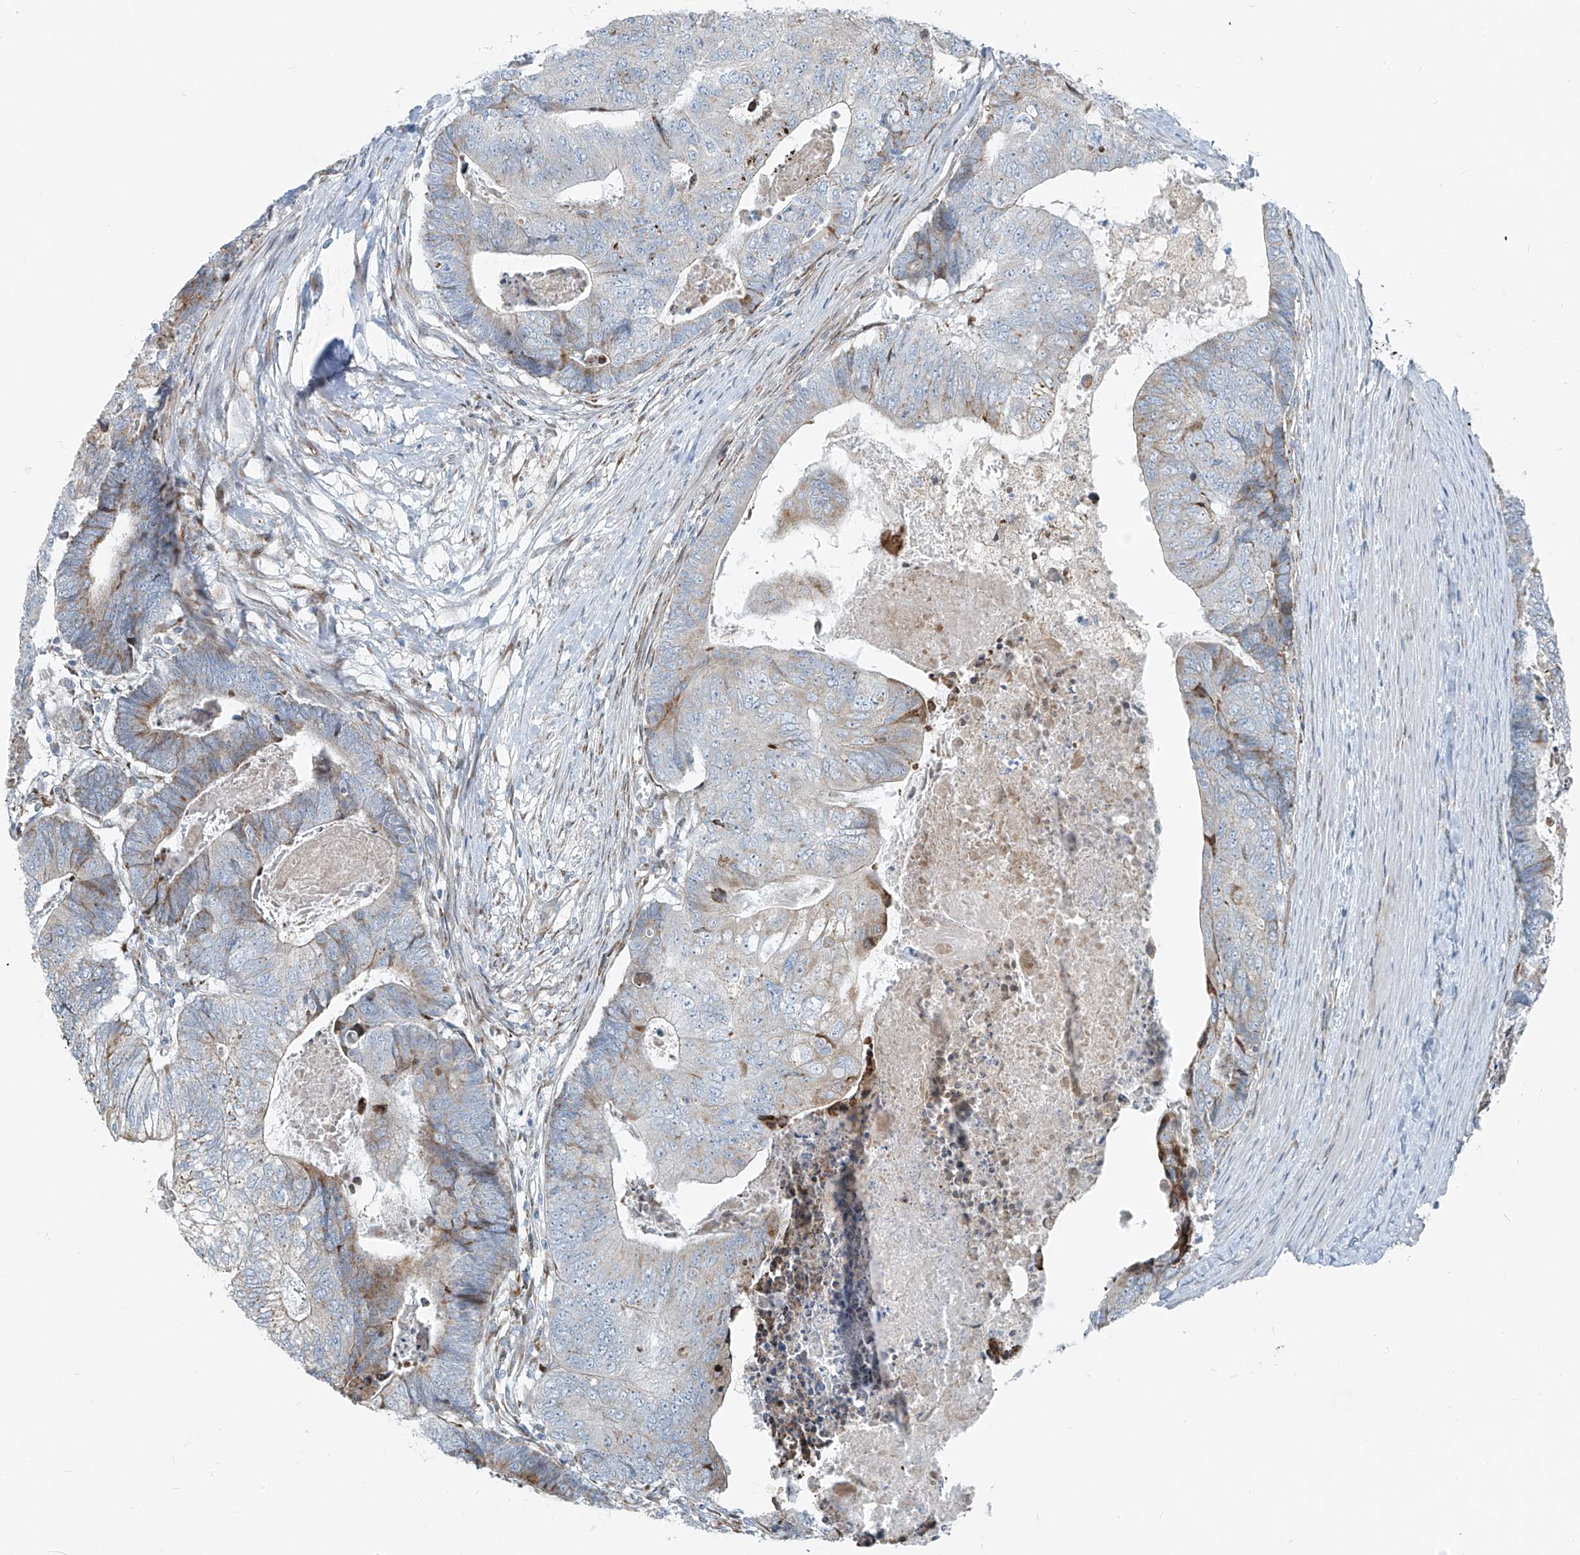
{"staining": {"intensity": "moderate", "quantity": "<25%", "location": "cytoplasmic/membranous"}, "tissue": "colorectal cancer", "cell_type": "Tumor cells", "image_type": "cancer", "snomed": [{"axis": "morphology", "description": "Adenocarcinoma, NOS"}, {"axis": "topography", "description": "Colon"}], "caption": "Adenocarcinoma (colorectal) stained with immunohistochemistry (IHC) exhibits moderate cytoplasmic/membranous expression in approximately <25% of tumor cells. (DAB IHC, brown staining for protein, blue staining for nuclei).", "gene": "HIC2", "patient": {"sex": "female", "age": 67}}